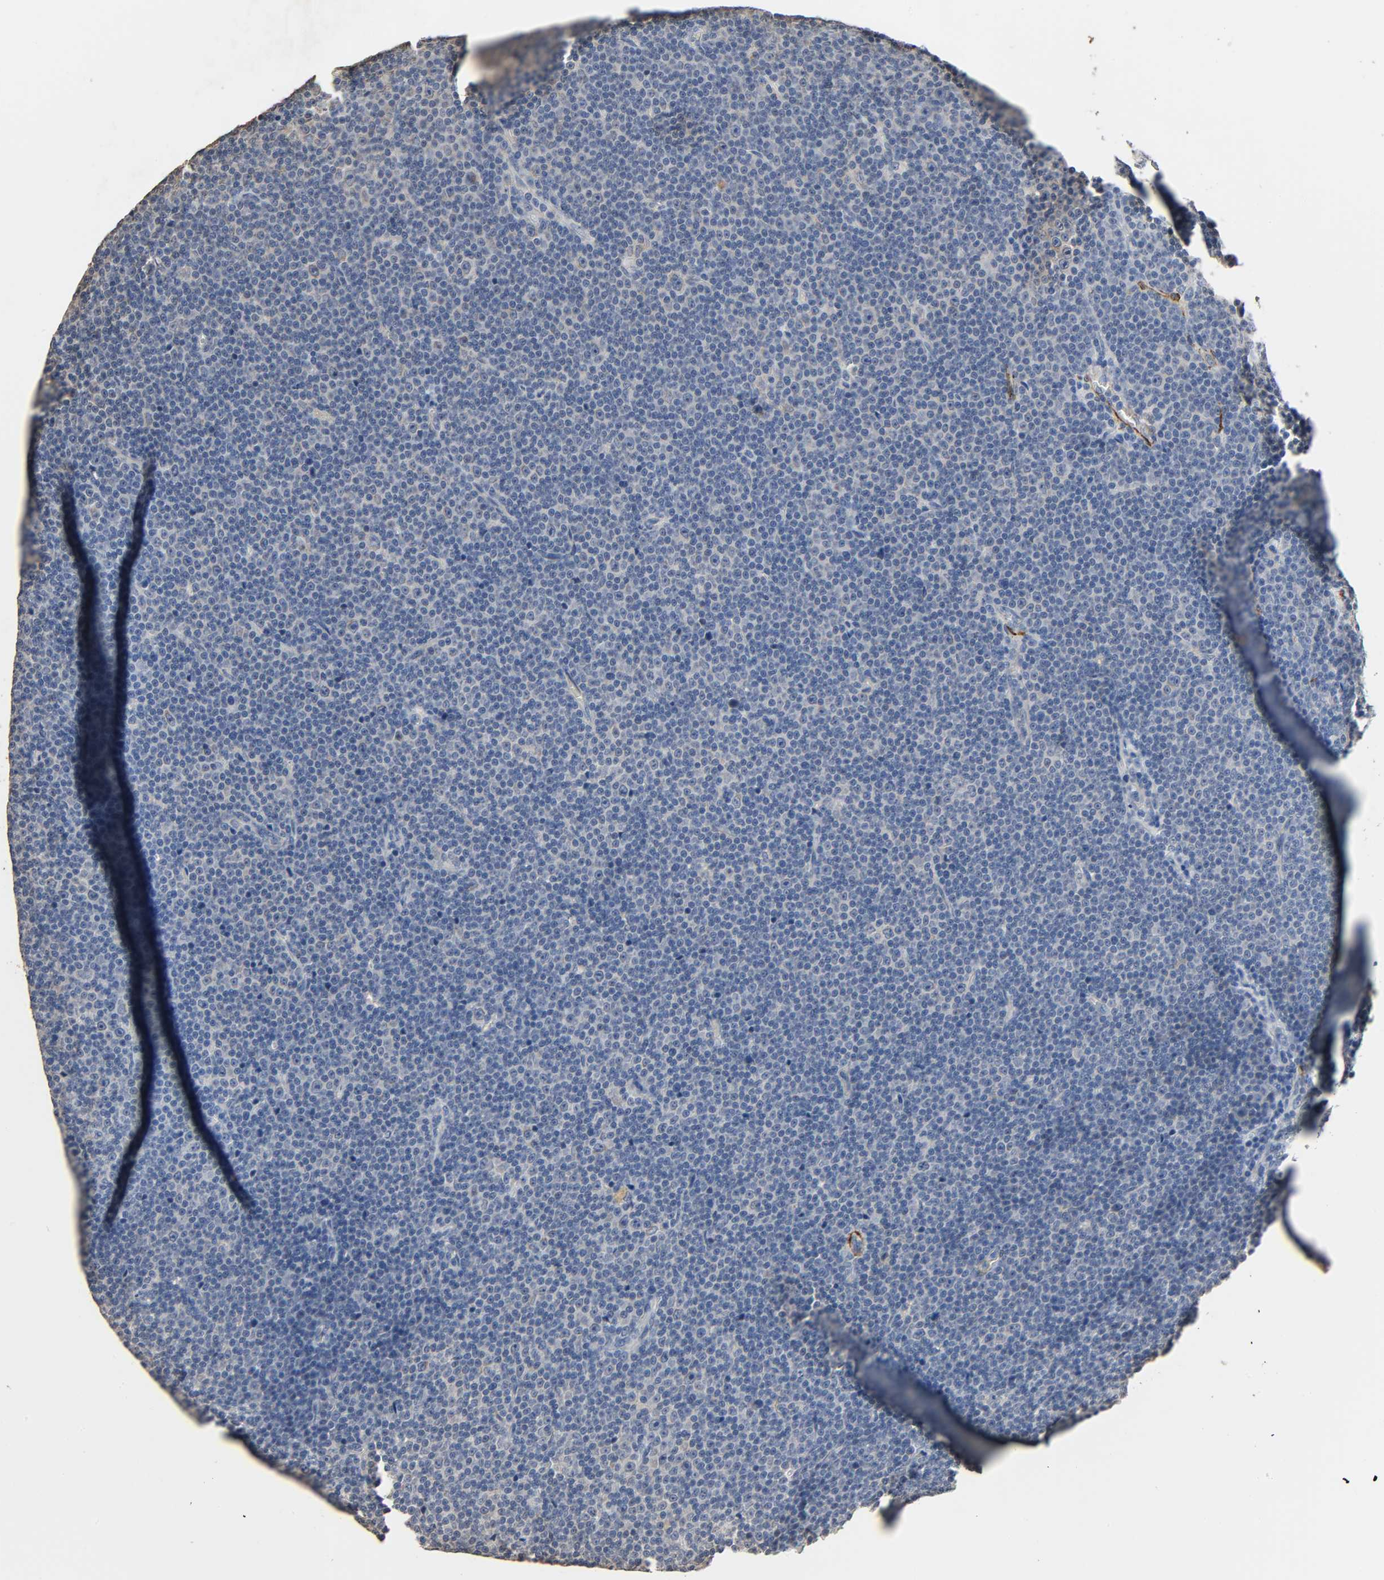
{"staining": {"intensity": "negative", "quantity": "none", "location": "none"}, "tissue": "lymphoma", "cell_type": "Tumor cells", "image_type": "cancer", "snomed": [{"axis": "morphology", "description": "Malignant lymphoma, non-Hodgkin's type, Low grade"}, {"axis": "topography", "description": "Lymph node"}], "caption": "An immunohistochemistry (IHC) photomicrograph of malignant lymphoma, non-Hodgkin's type (low-grade) is shown. There is no staining in tumor cells of malignant lymphoma, non-Hodgkin's type (low-grade).", "gene": "GSTA3", "patient": {"sex": "female", "age": 67}}